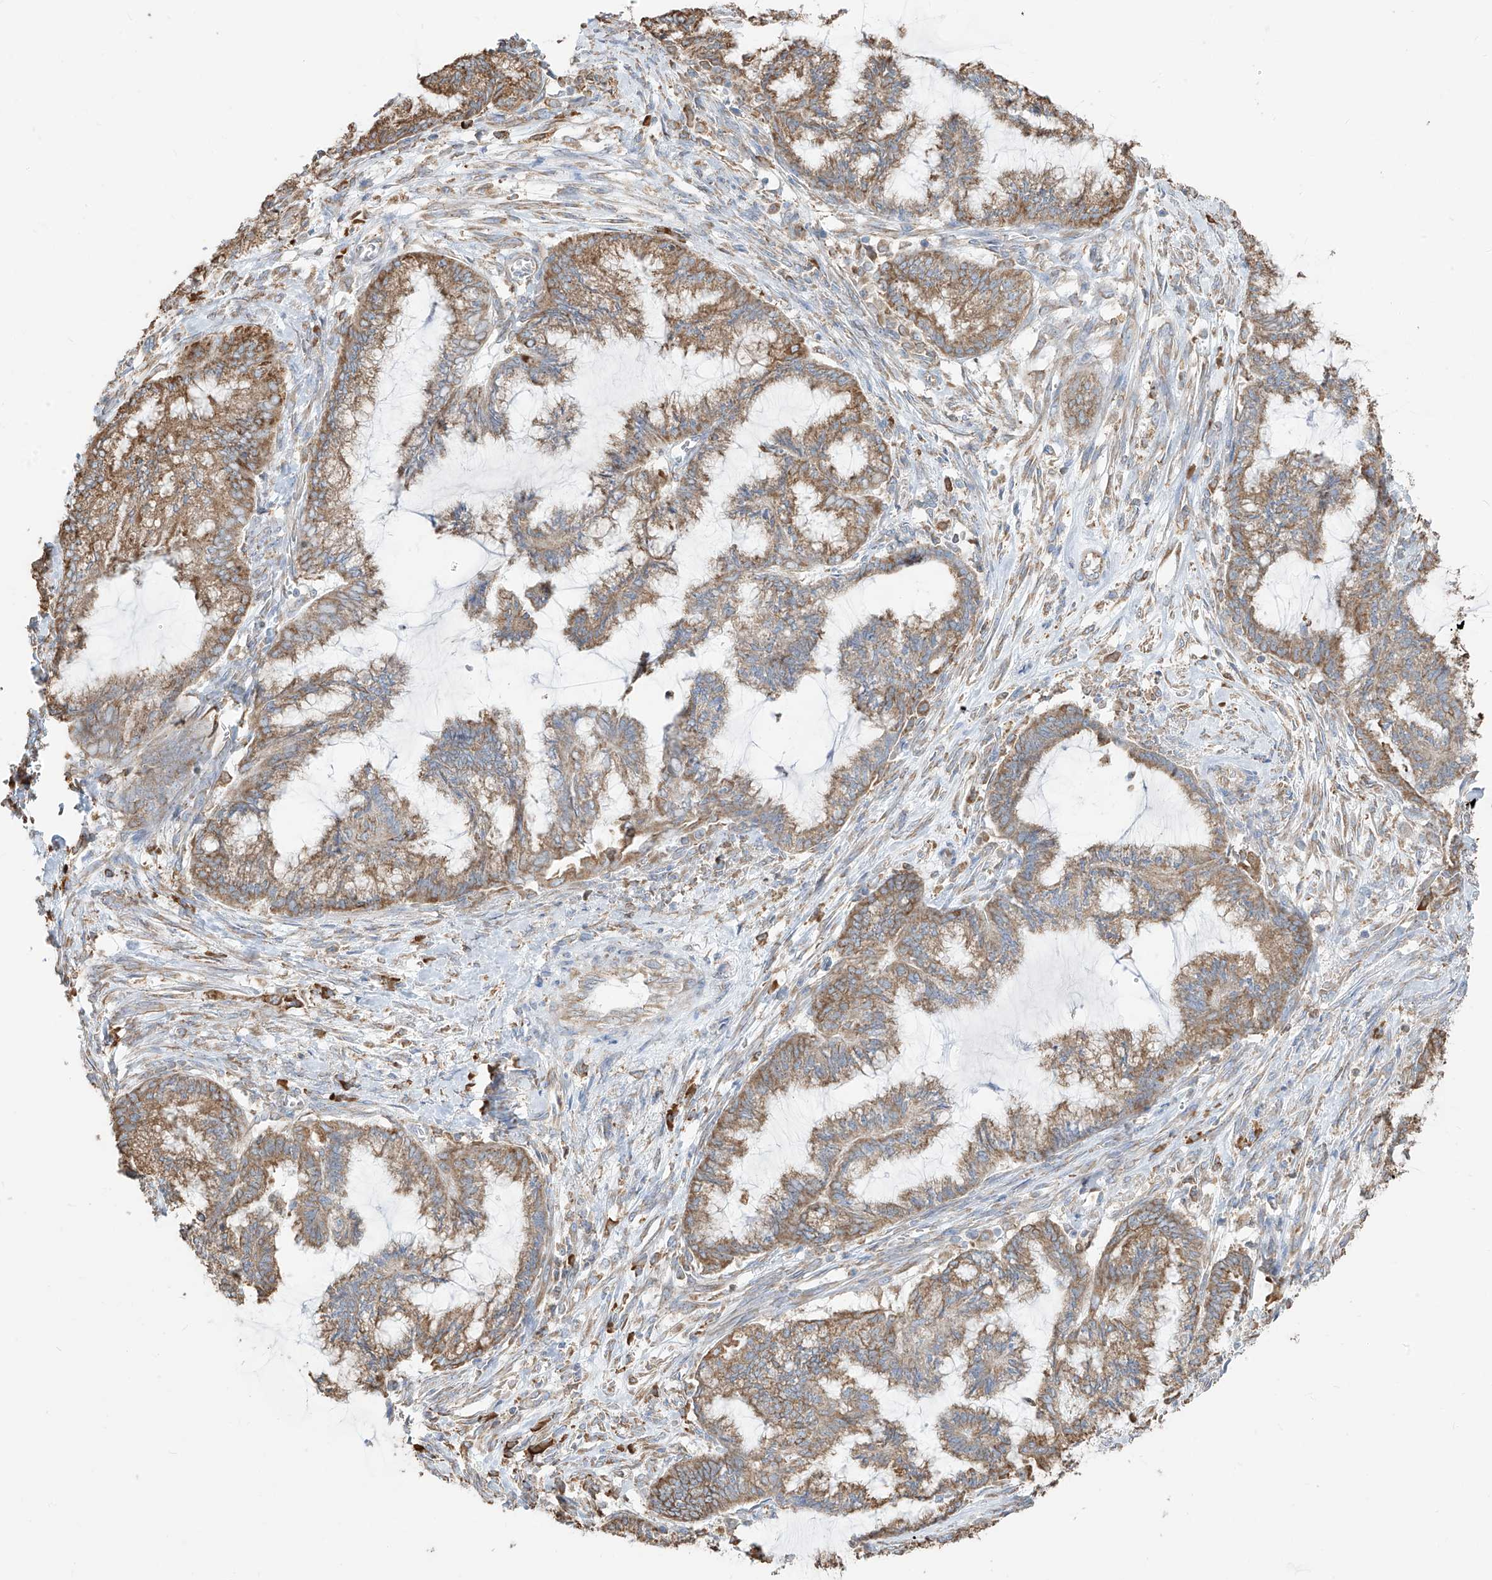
{"staining": {"intensity": "moderate", "quantity": ">75%", "location": "cytoplasmic/membranous"}, "tissue": "endometrial cancer", "cell_type": "Tumor cells", "image_type": "cancer", "snomed": [{"axis": "morphology", "description": "Adenocarcinoma, NOS"}, {"axis": "topography", "description": "Endometrium"}], "caption": "A brown stain highlights moderate cytoplasmic/membranous expression of a protein in human adenocarcinoma (endometrial) tumor cells. The staining was performed using DAB (3,3'-diaminobenzidine), with brown indicating positive protein expression. Nuclei are stained blue with hematoxylin.", "gene": "PDIA6", "patient": {"sex": "female", "age": 86}}